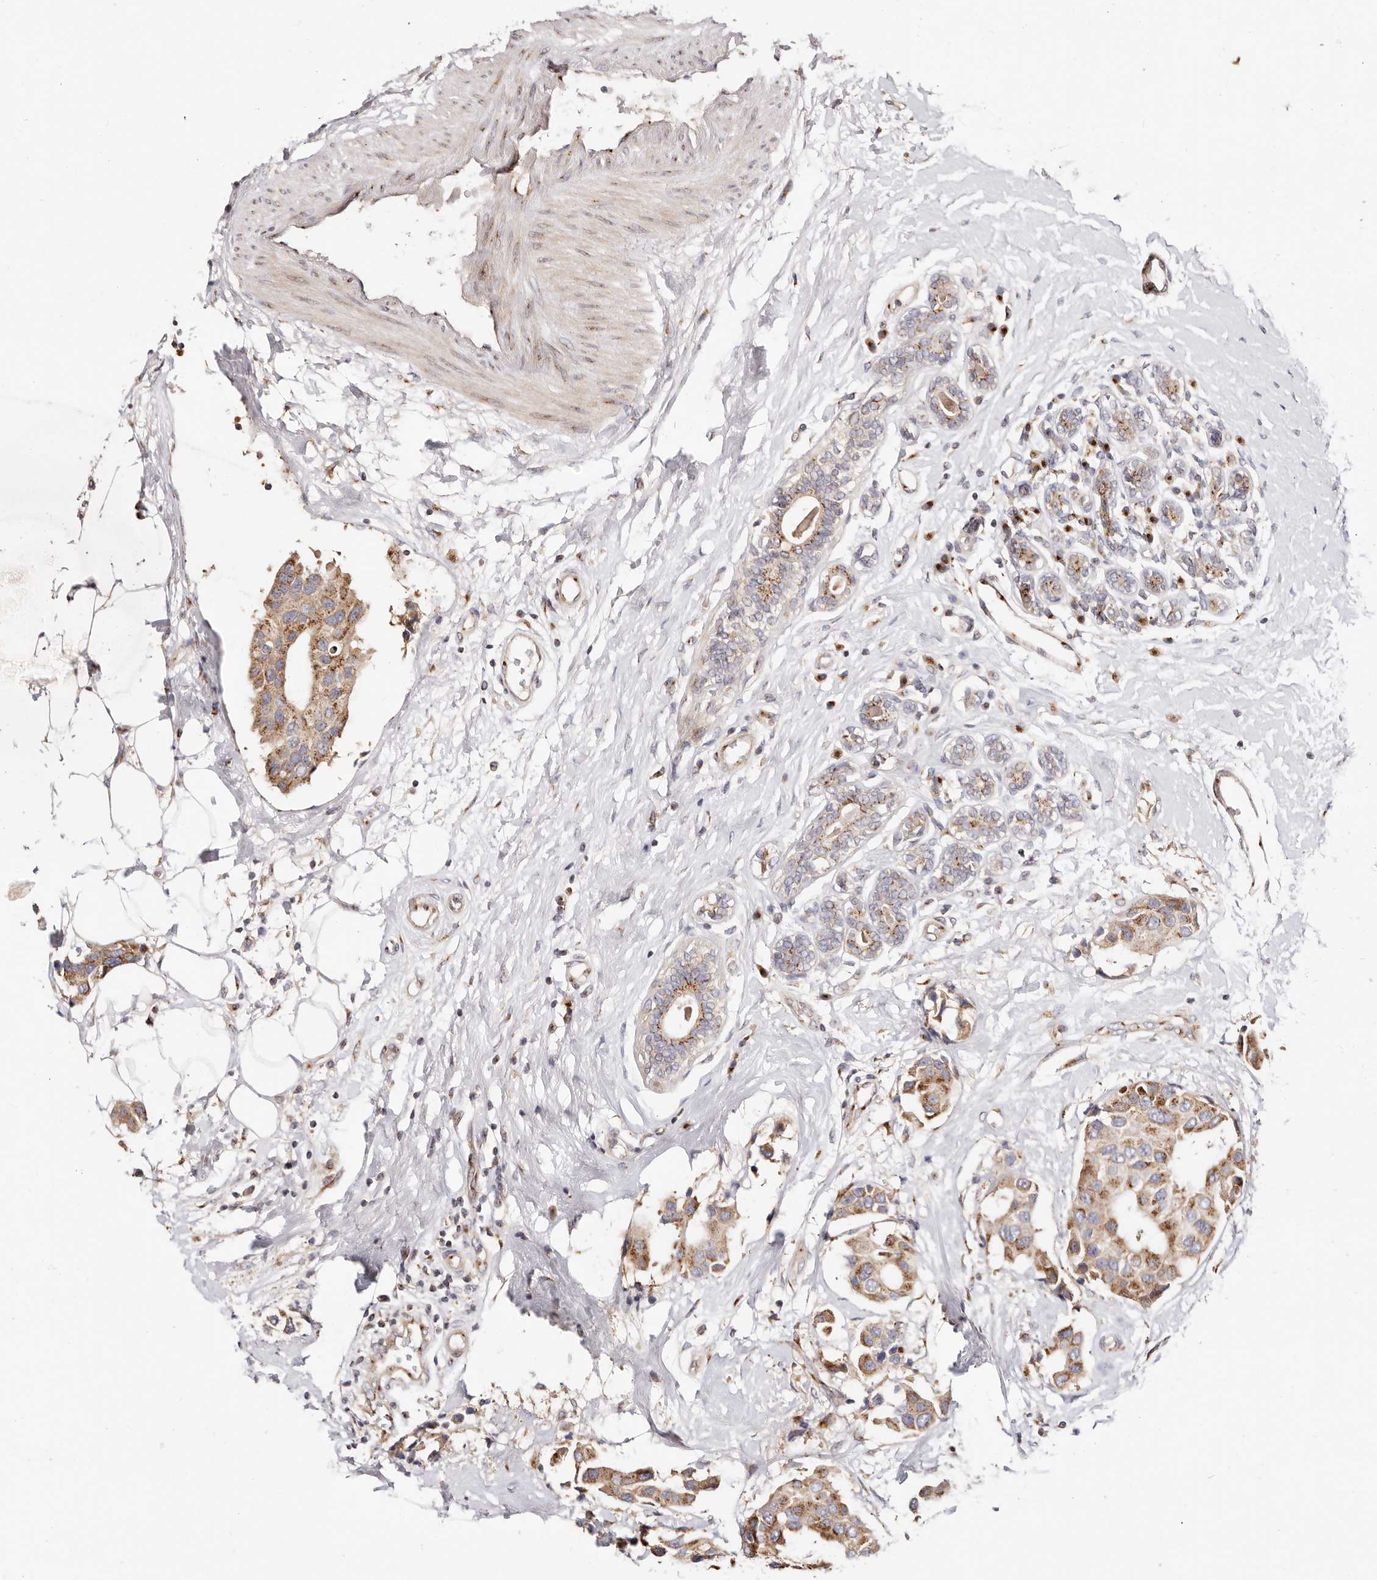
{"staining": {"intensity": "moderate", "quantity": "25%-75%", "location": "cytoplasmic/membranous"}, "tissue": "breast cancer", "cell_type": "Tumor cells", "image_type": "cancer", "snomed": [{"axis": "morphology", "description": "Normal tissue, NOS"}, {"axis": "morphology", "description": "Duct carcinoma"}, {"axis": "topography", "description": "Breast"}], "caption": "Protein staining of breast cancer tissue shows moderate cytoplasmic/membranous staining in approximately 25%-75% of tumor cells.", "gene": "MAPK6", "patient": {"sex": "female", "age": 39}}